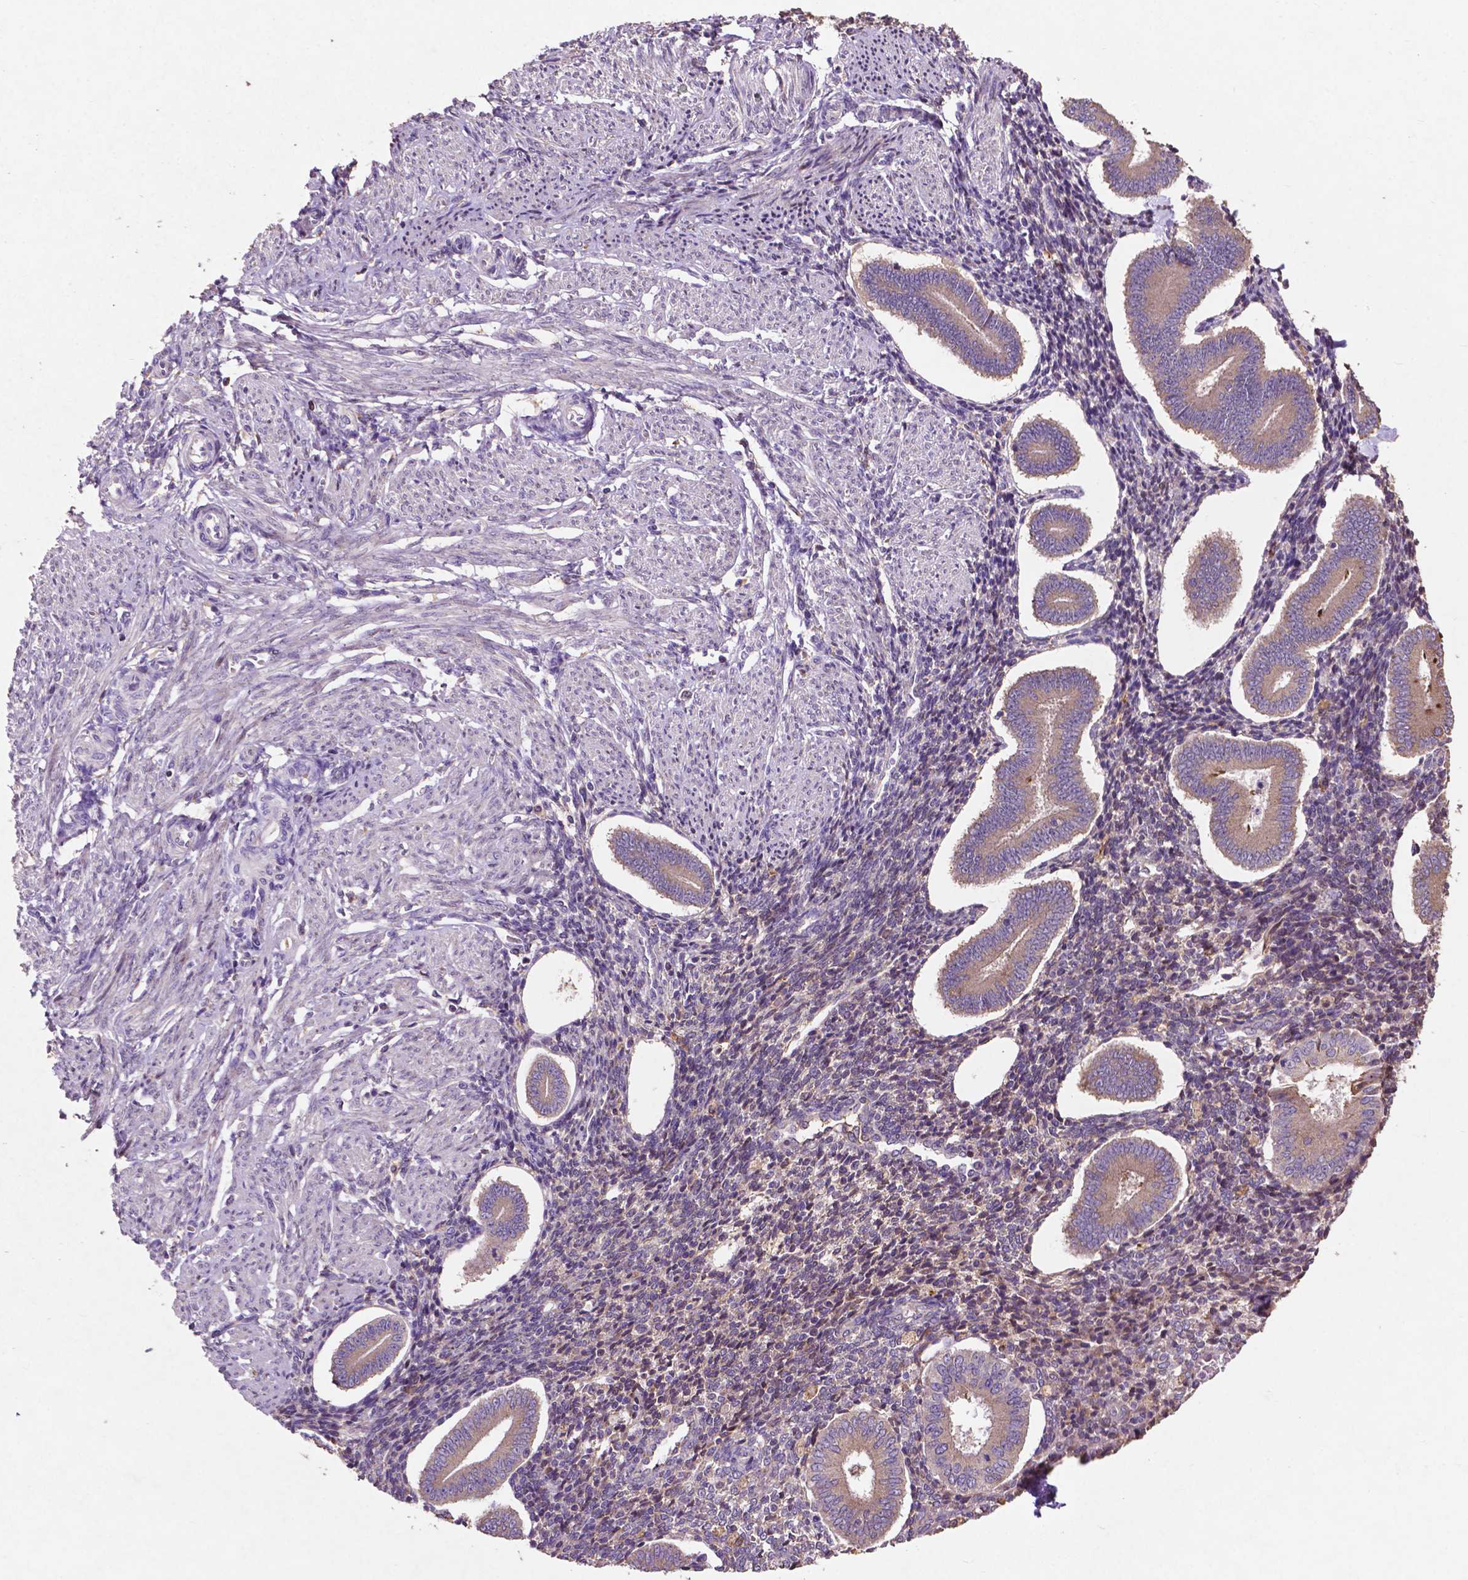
{"staining": {"intensity": "negative", "quantity": "none", "location": "none"}, "tissue": "endometrium", "cell_type": "Cells in endometrial stroma", "image_type": "normal", "snomed": [{"axis": "morphology", "description": "Normal tissue, NOS"}, {"axis": "topography", "description": "Endometrium"}], "caption": "Cells in endometrial stroma are negative for brown protein staining in benign endometrium. (DAB immunohistochemistry visualized using brightfield microscopy, high magnification).", "gene": "MBTPS1", "patient": {"sex": "female", "age": 40}}